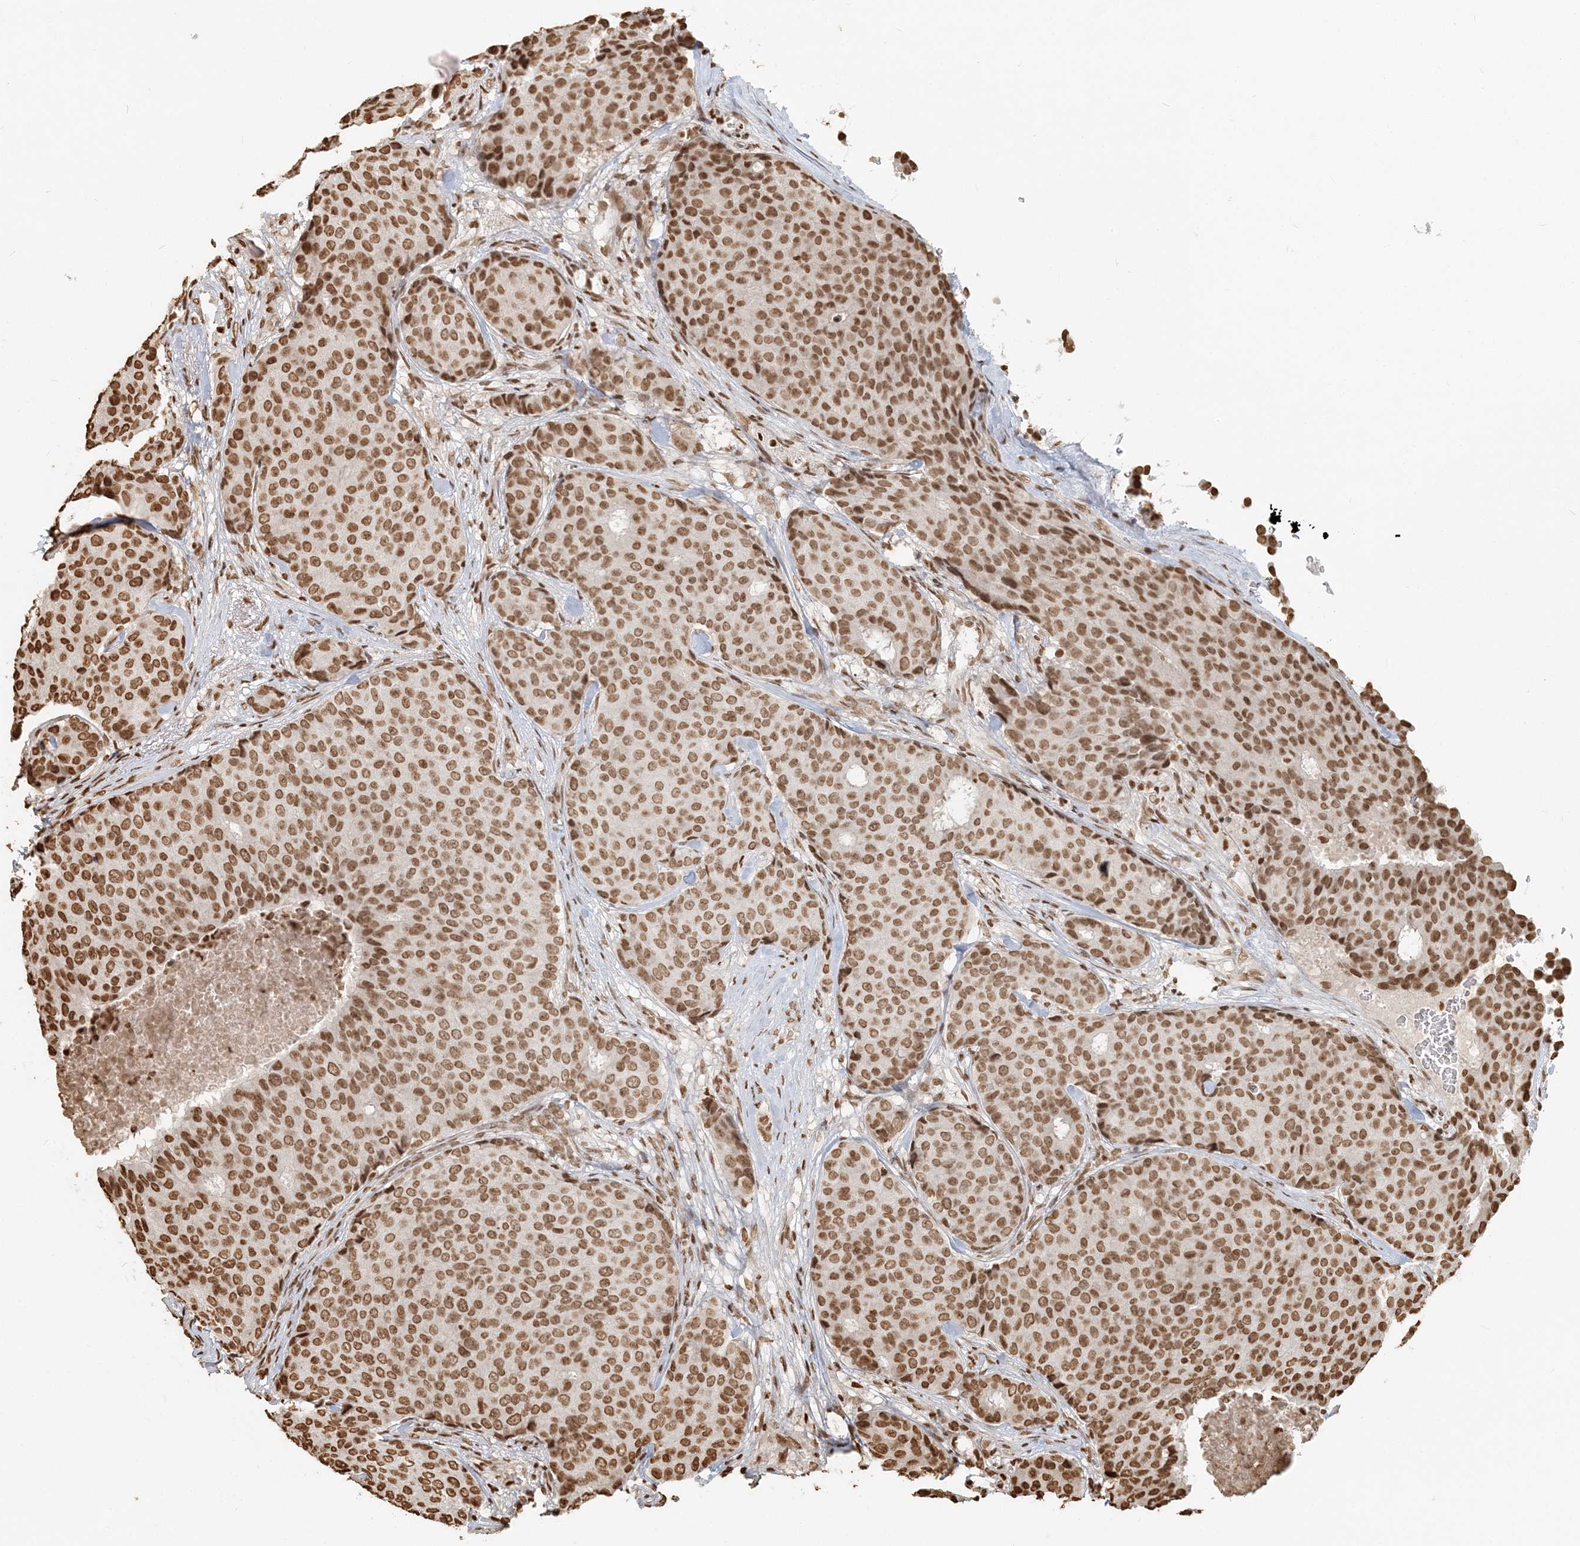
{"staining": {"intensity": "moderate", "quantity": ">75%", "location": "nuclear"}, "tissue": "breast cancer", "cell_type": "Tumor cells", "image_type": "cancer", "snomed": [{"axis": "morphology", "description": "Duct carcinoma"}, {"axis": "topography", "description": "Breast"}], "caption": "The image shows staining of breast cancer, revealing moderate nuclear protein expression (brown color) within tumor cells.", "gene": "H3-3B", "patient": {"sex": "female", "age": 75}}